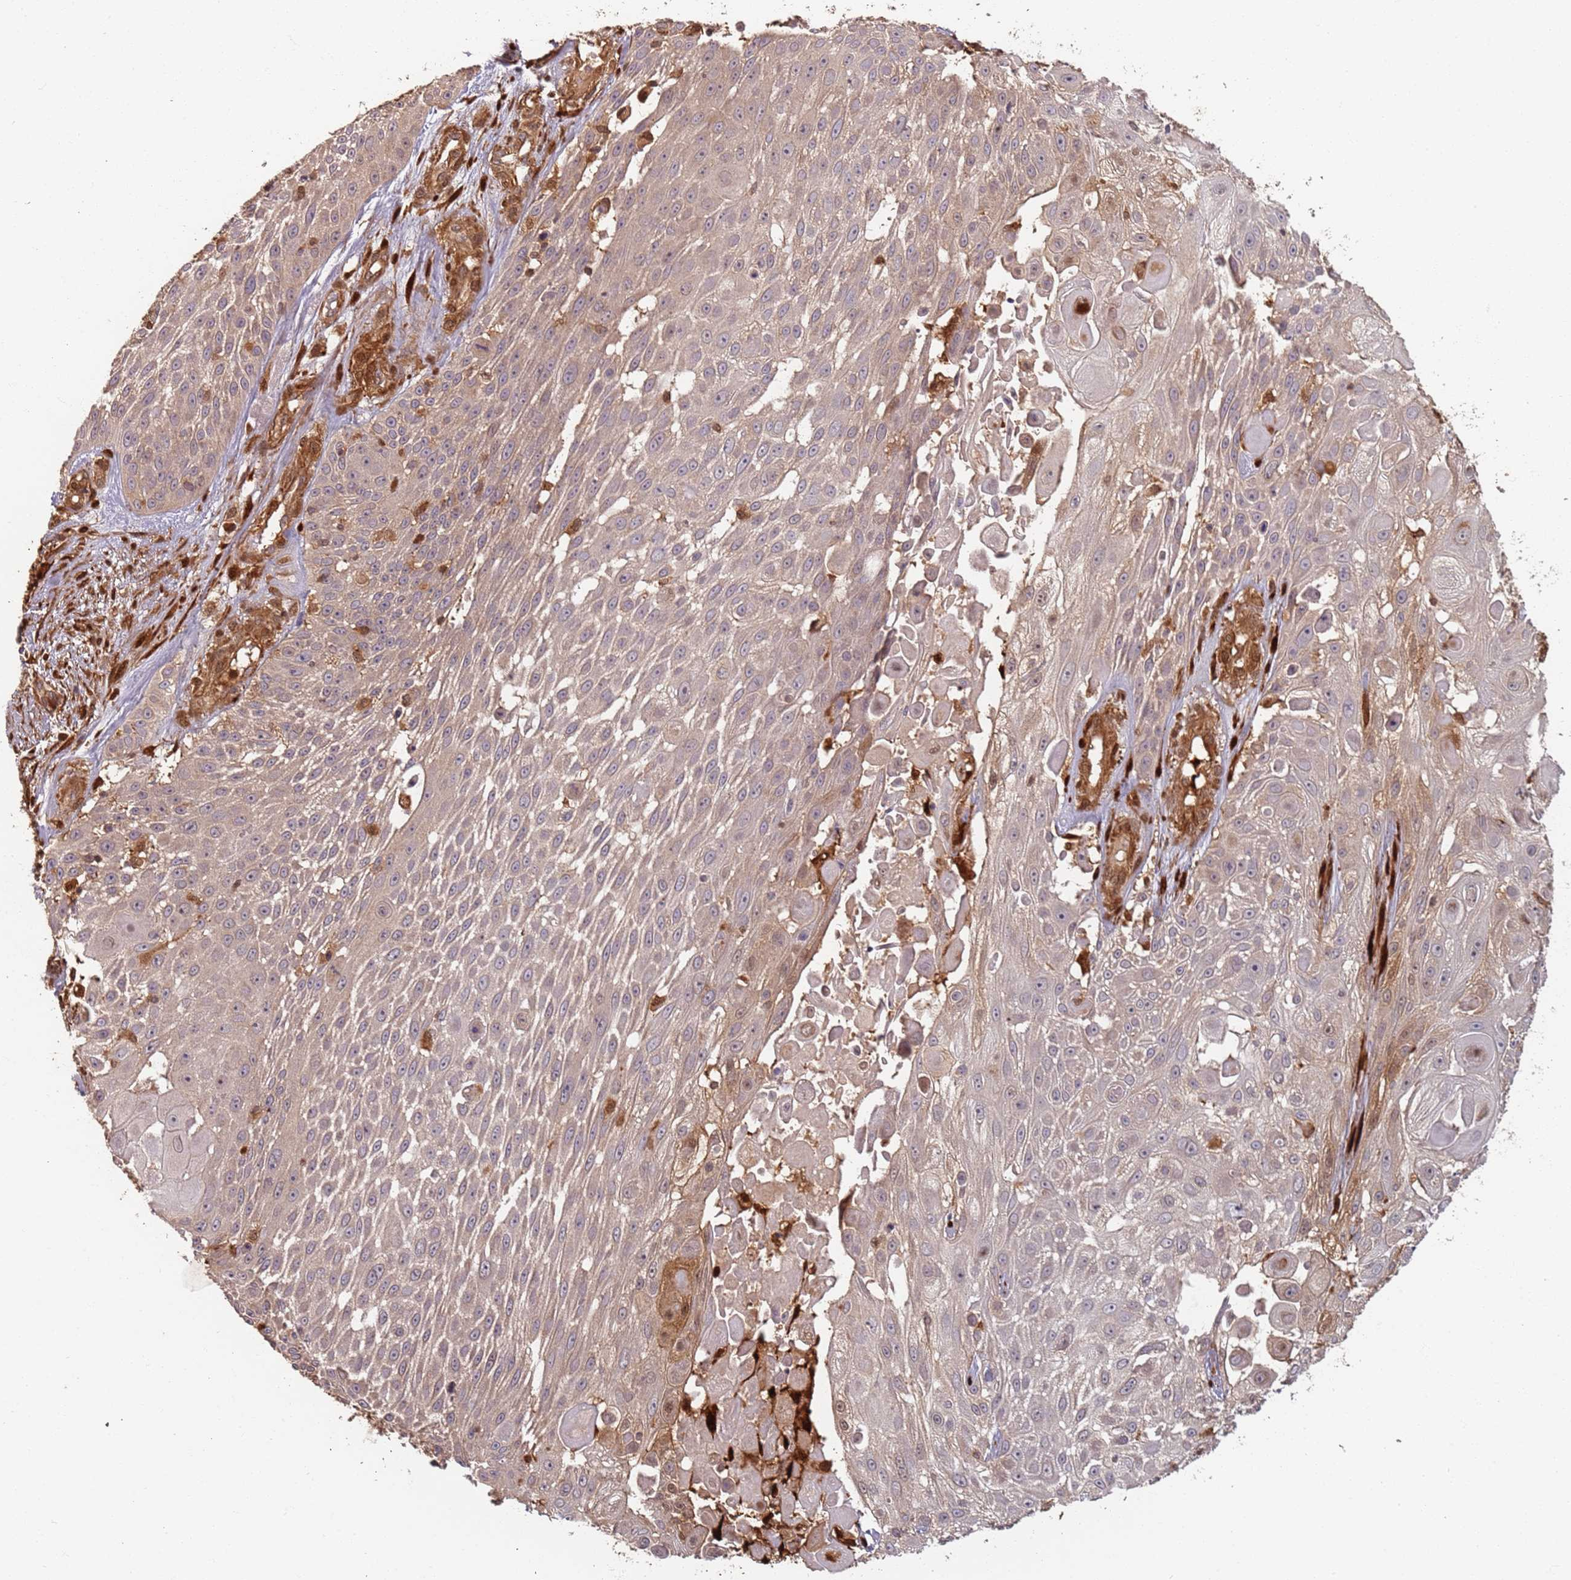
{"staining": {"intensity": "weak", "quantity": "<25%", "location": "nuclear"}, "tissue": "skin cancer", "cell_type": "Tumor cells", "image_type": "cancer", "snomed": [{"axis": "morphology", "description": "Squamous cell carcinoma, NOS"}, {"axis": "topography", "description": "Skin"}], "caption": "The histopathology image demonstrates no significant expression in tumor cells of skin cancer (squamous cell carcinoma).", "gene": "SDCCAG8", "patient": {"sex": "female", "age": 86}}